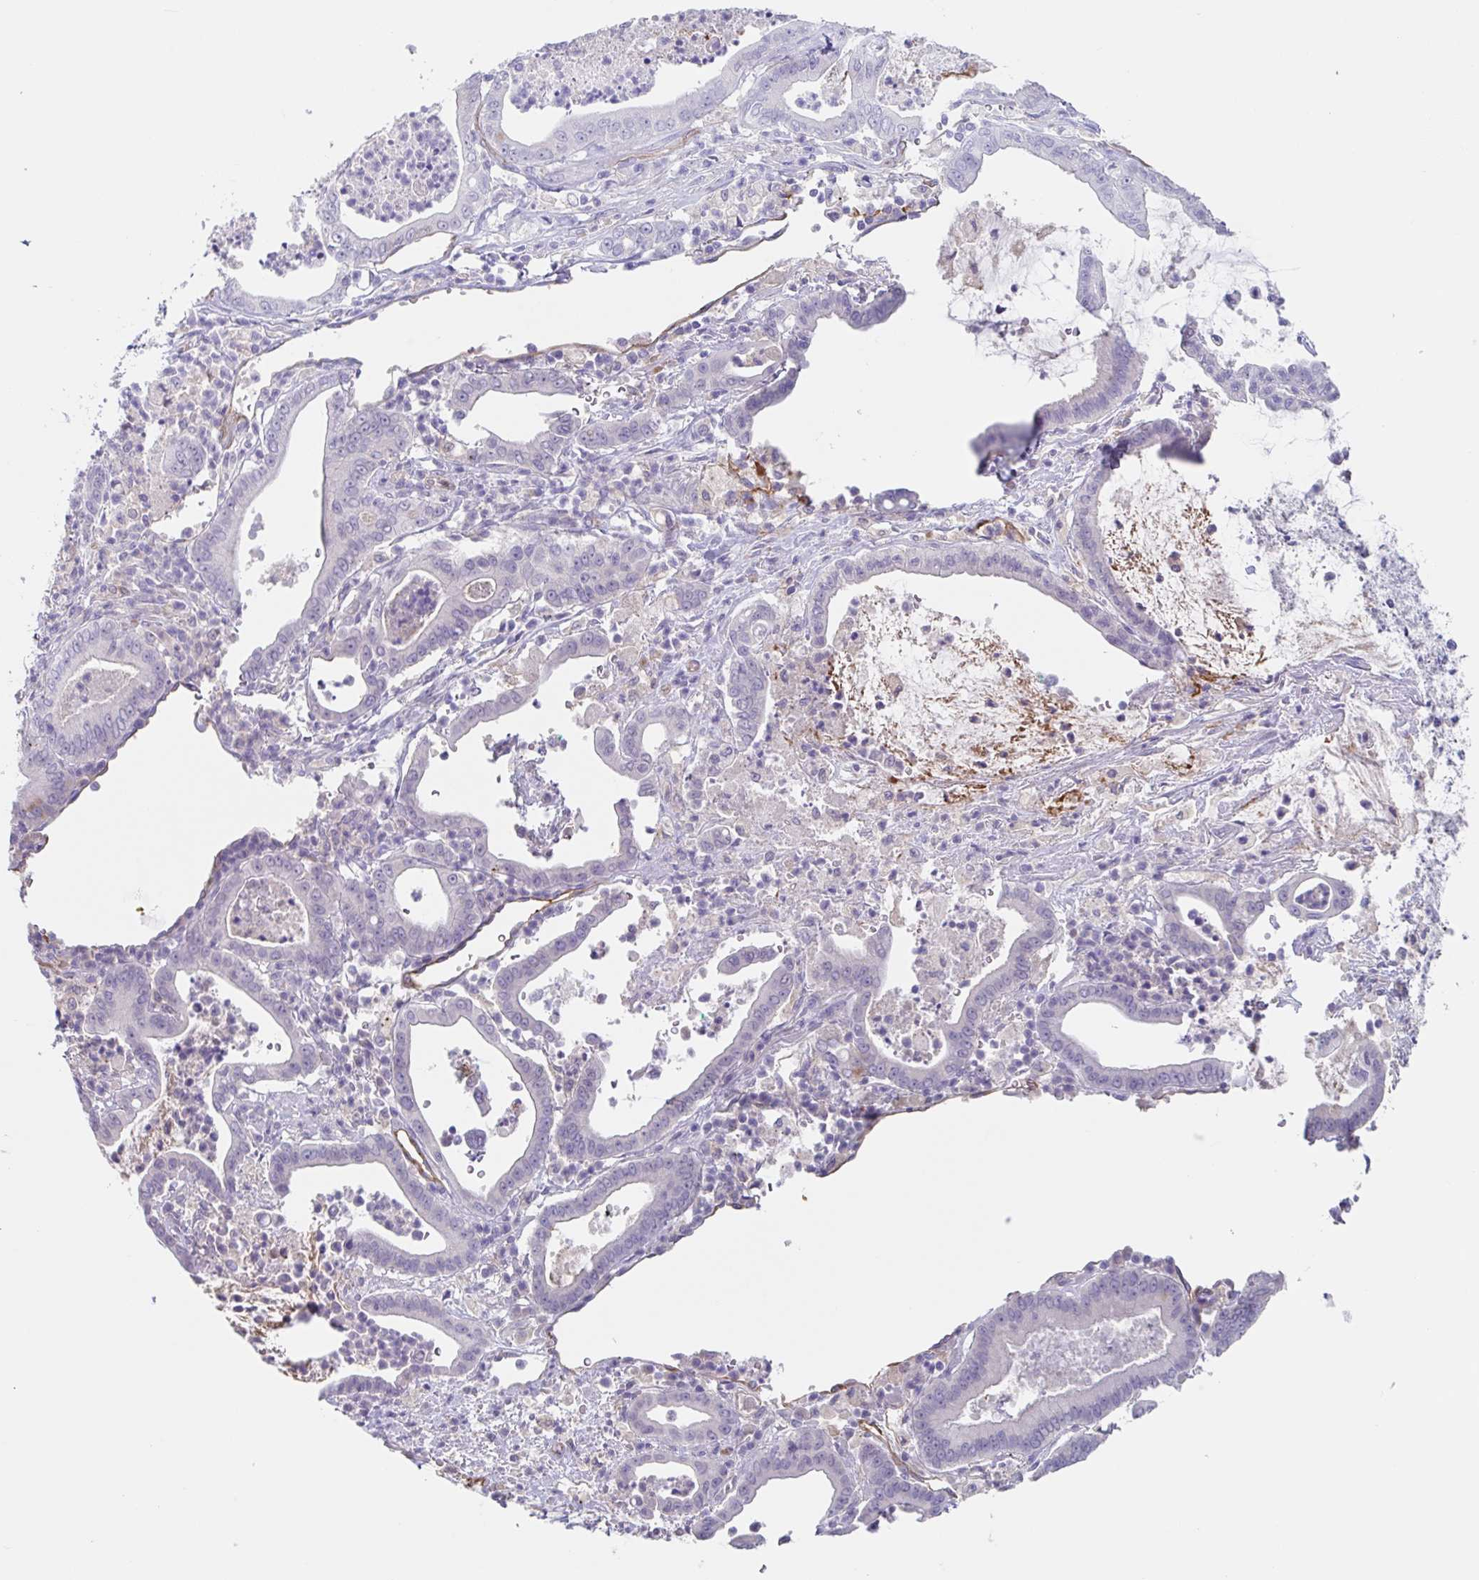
{"staining": {"intensity": "negative", "quantity": "none", "location": "none"}, "tissue": "pancreatic cancer", "cell_type": "Tumor cells", "image_type": "cancer", "snomed": [{"axis": "morphology", "description": "Adenocarcinoma, NOS"}, {"axis": "topography", "description": "Pancreas"}], "caption": "Tumor cells are negative for brown protein staining in pancreatic cancer (adenocarcinoma). (Stains: DAB (3,3'-diaminobenzidine) IHC with hematoxylin counter stain, Microscopy: brightfield microscopy at high magnification).", "gene": "EHD4", "patient": {"sex": "male", "age": 71}}